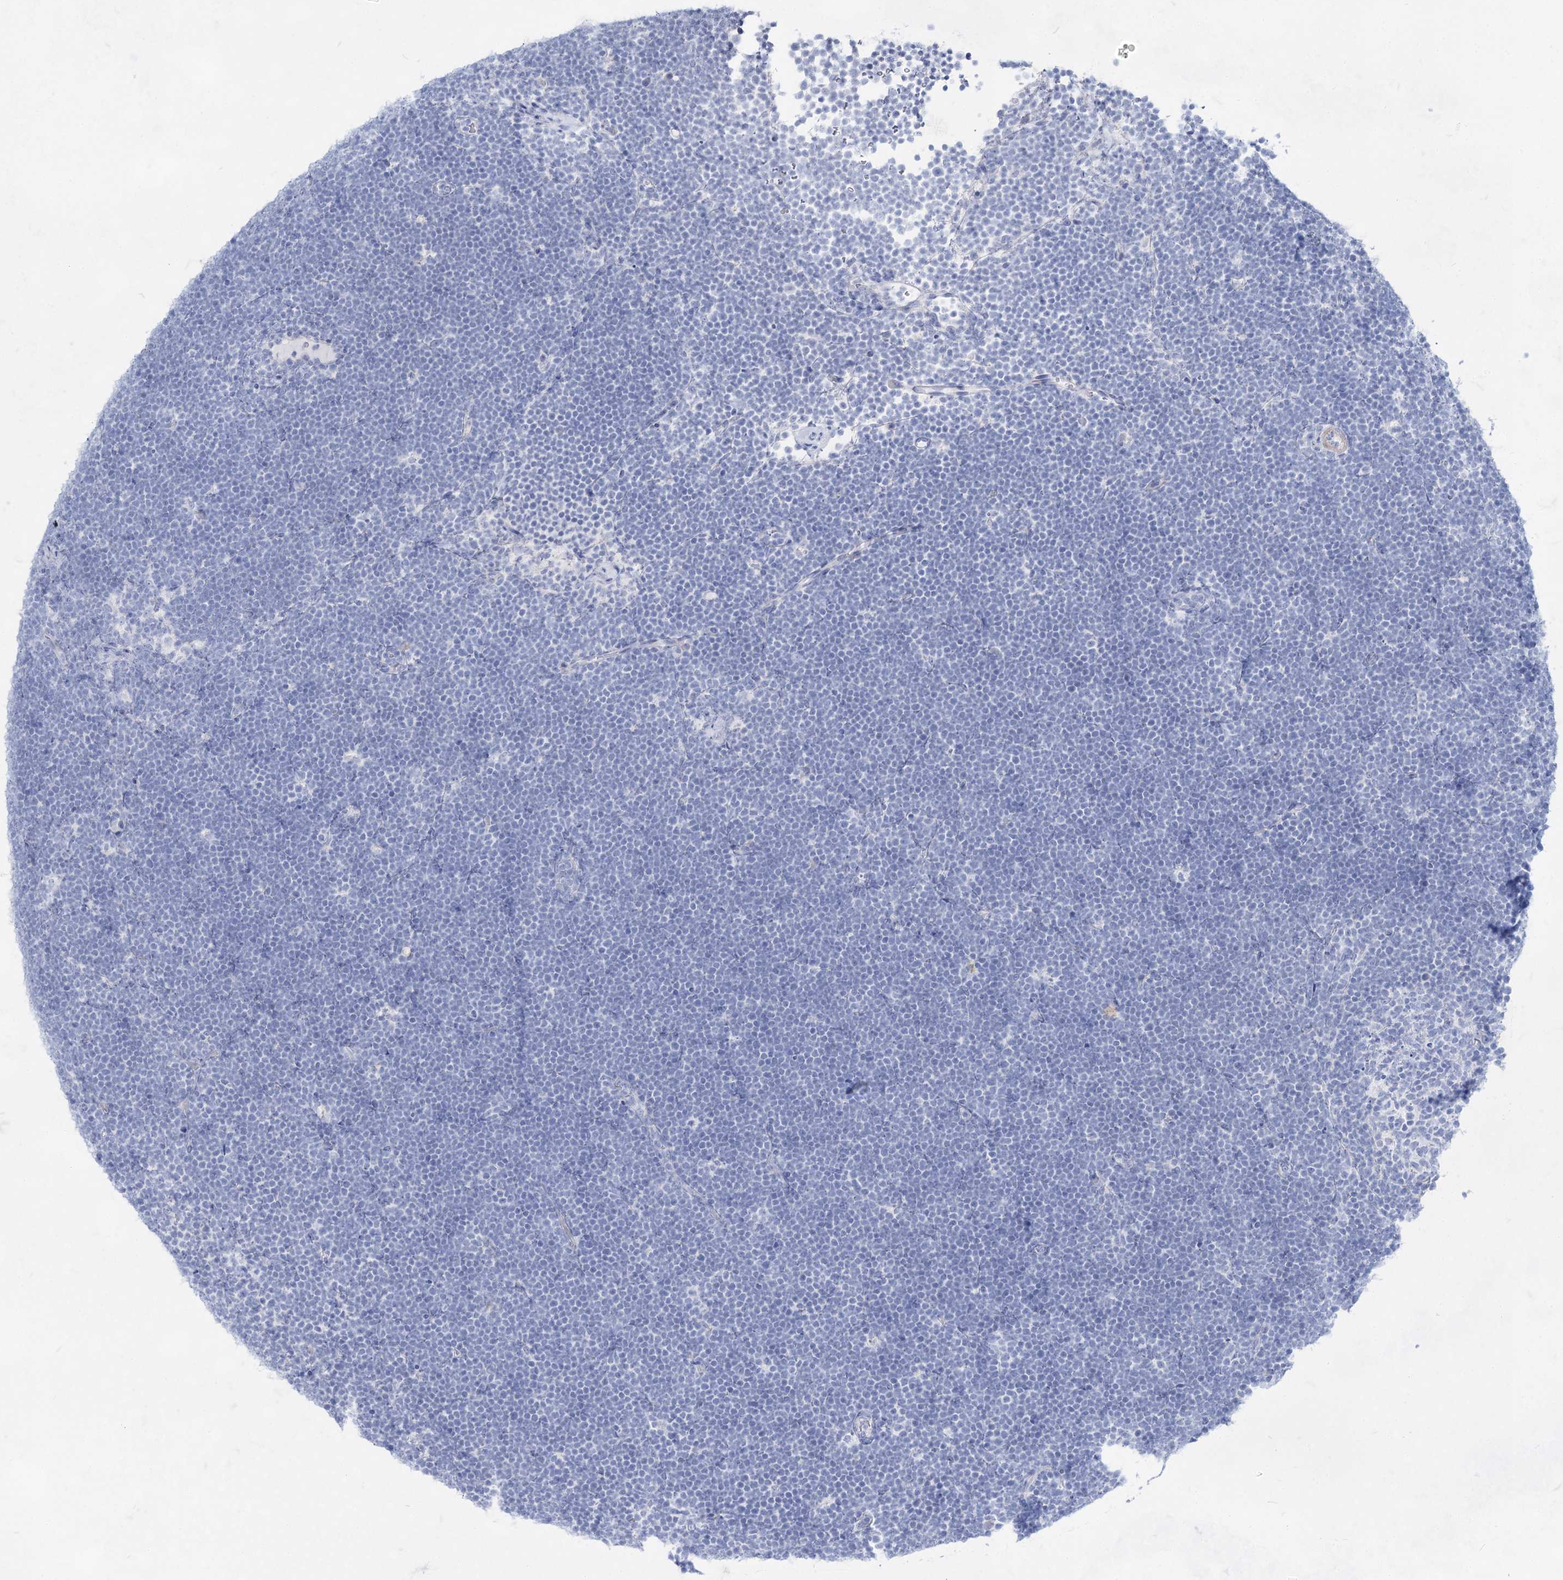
{"staining": {"intensity": "negative", "quantity": "none", "location": "none"}, "tissue": "lymphoma", "cell_type": "Tumor cells", "image_type": "cancer", "snomed": [{"axis": "morphology", "description": "Malignant lymphoma, non-Hodgkin's type, High grade"}, {"axis": "topography", "description": "Lymph node"}], "caption": "This is an immunohistochemistry (IHC) photomicrograph of human high-grade malignant lymphoma, non-Hodgkin's type. There is no positivity in tumor cells.", "gene": "ACRV1", "patient": {"sex": "male", "age": 13}}